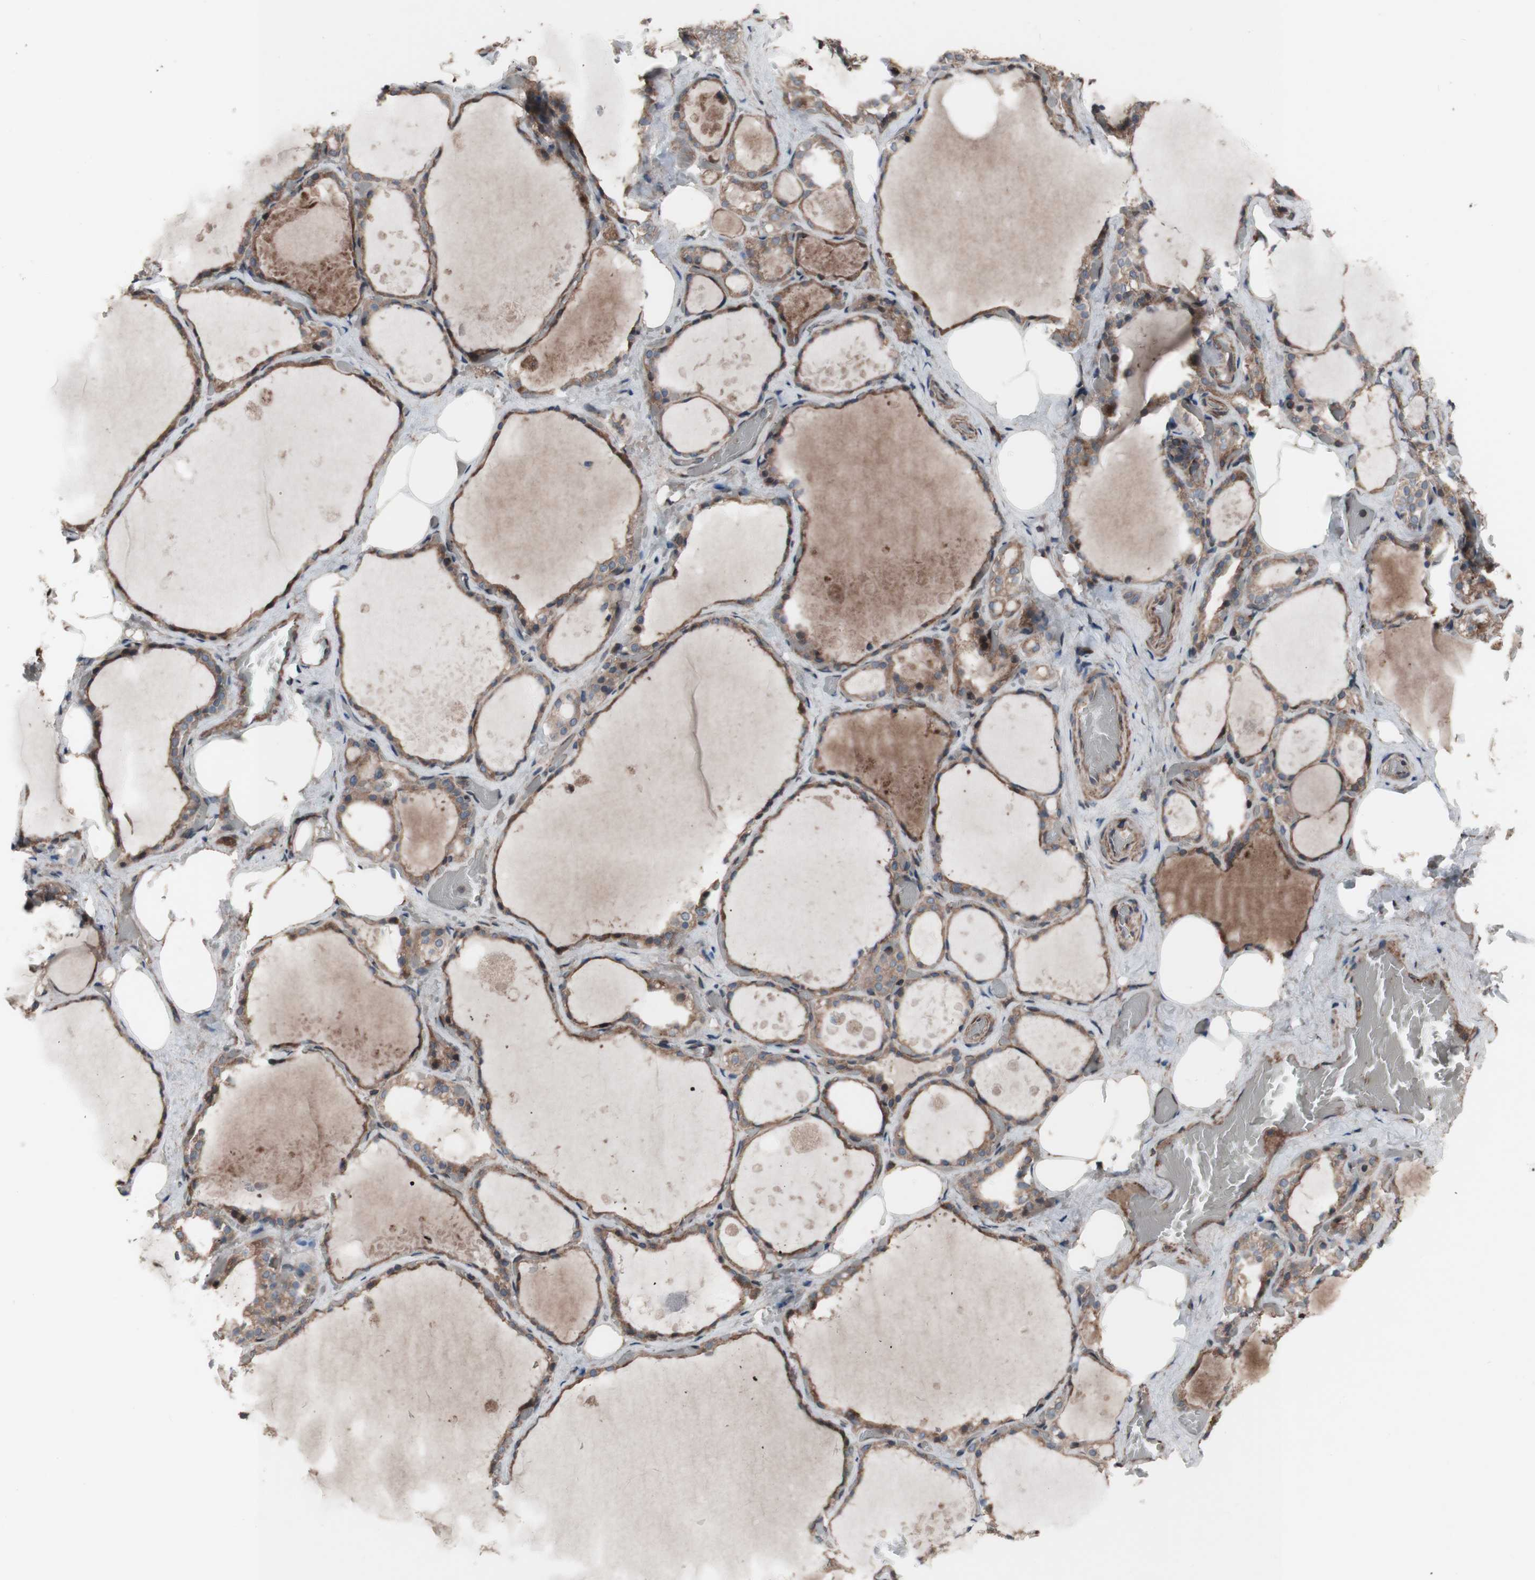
{"staining": {"intensity": "moderate", "quantity": ">75%", "location": "cytoplasmic/membranous"}, "tissue": "thyroid gland", "cell_type": "Glandular cells", "image_type": "normal", "snomed": [{"axis": "morphology", "description": "Normal tissue, NOS"}, {"axis": "topography", "description": "Thyroid gland"}], "caption": "IHC (DAB (3,3'-diaminobenzidine)) staining of normal human thyroid gland reveals moderate cytoplasmic/membranous protein staining in about >75% of glandular cells. (Stains: DAB (3,3'-diaminobenzidine) in brown, nuclei in blue, Microscopy: brightfield microscopy at high magnification).", "gene": "COPB1", "patient": {"sex": "male", "age": 61}}